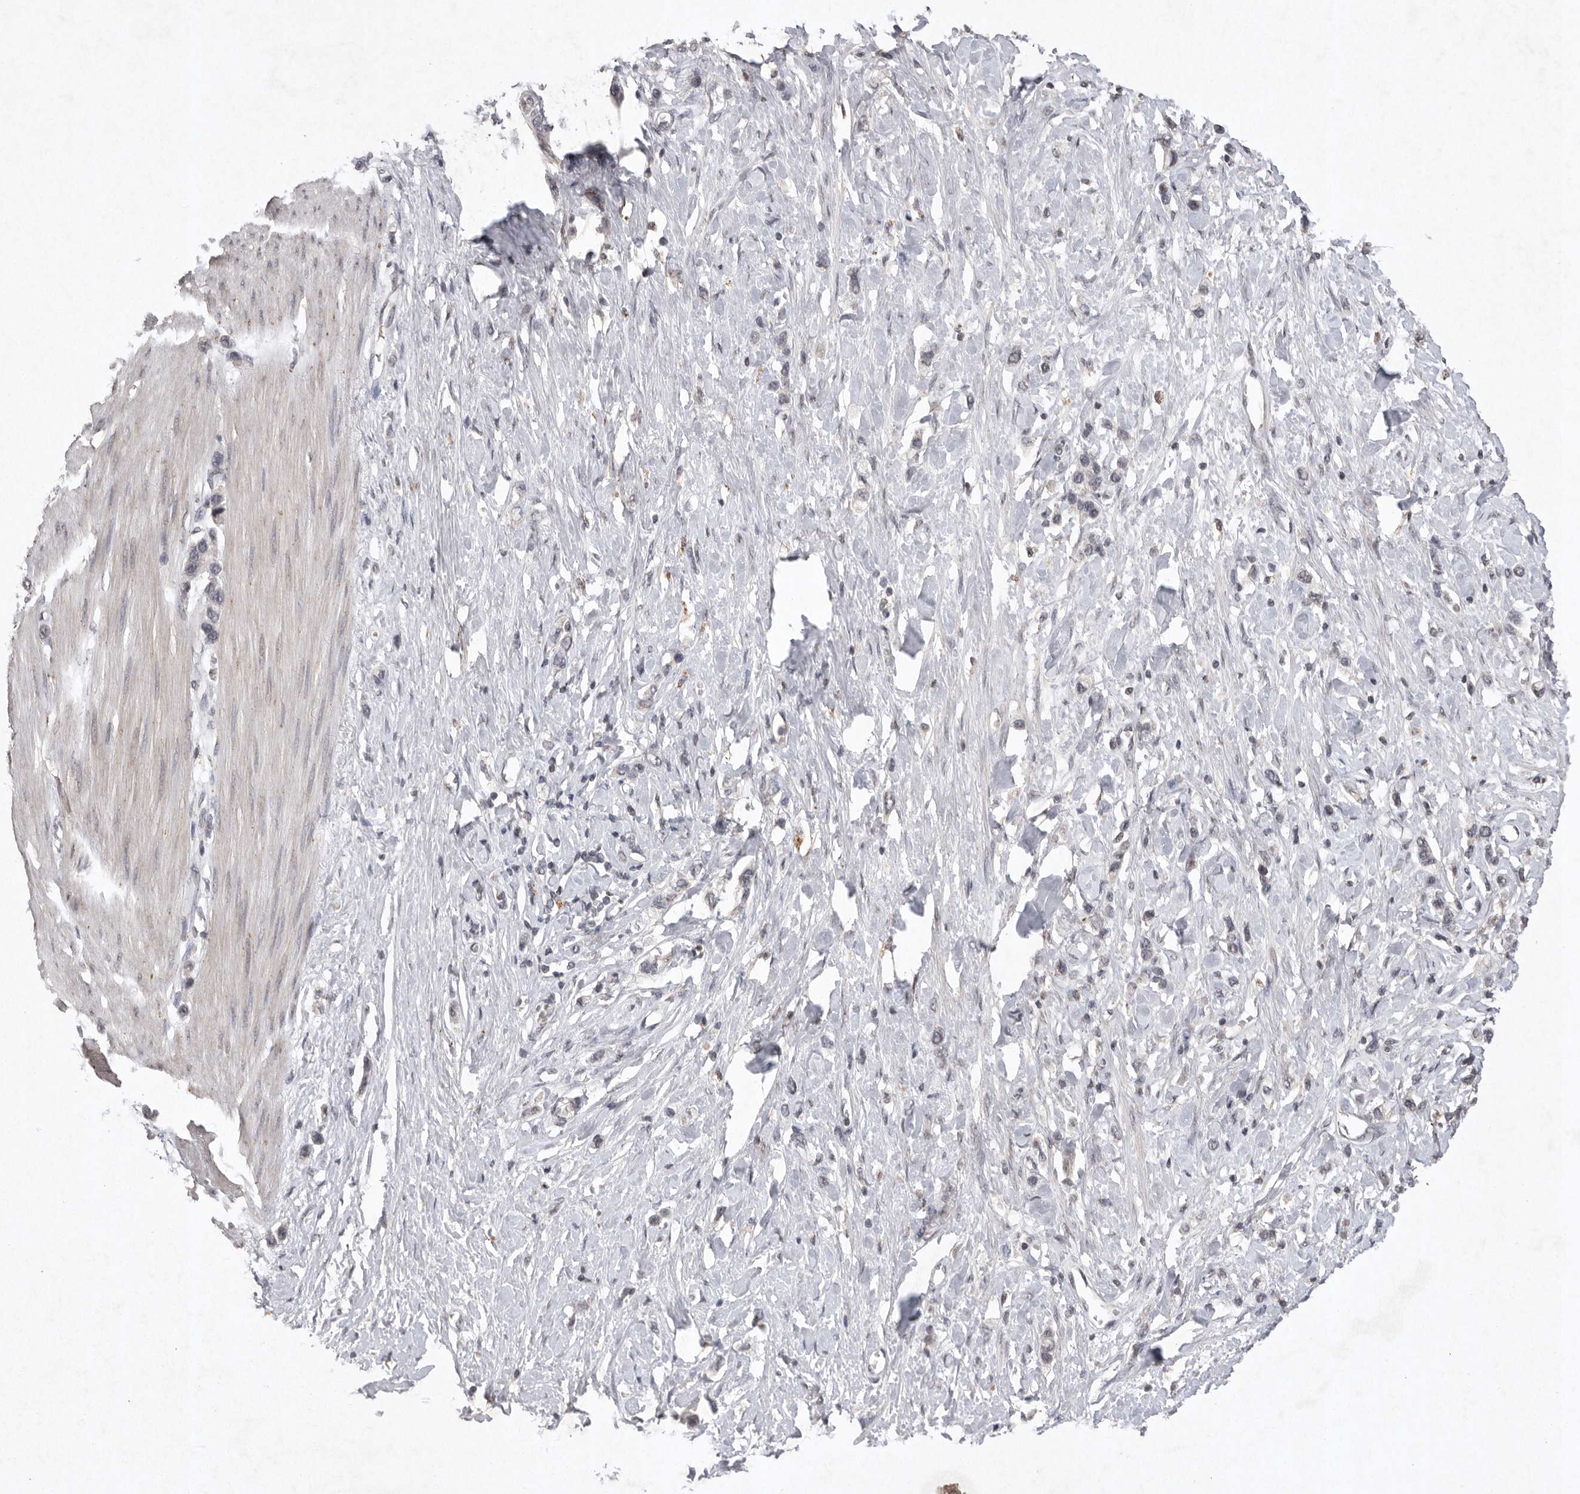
{"staining": {"intensity": "negative", "quantity": "none", "location": "none"}, "tissue": "stomach cancer", "cell_type": "Tumor cells", "image_type": "cancer", "snomed": [{"axis": "morphology", "description": "Adenocarcinoma, NOS"}, {"axis": "topography", "description": "Stomach"}], "caption": "Tumor cells are negative for protein expression in human stomach cancer.", "gene": "APLNR", "patient": {"sex": "female", "age": 65}}